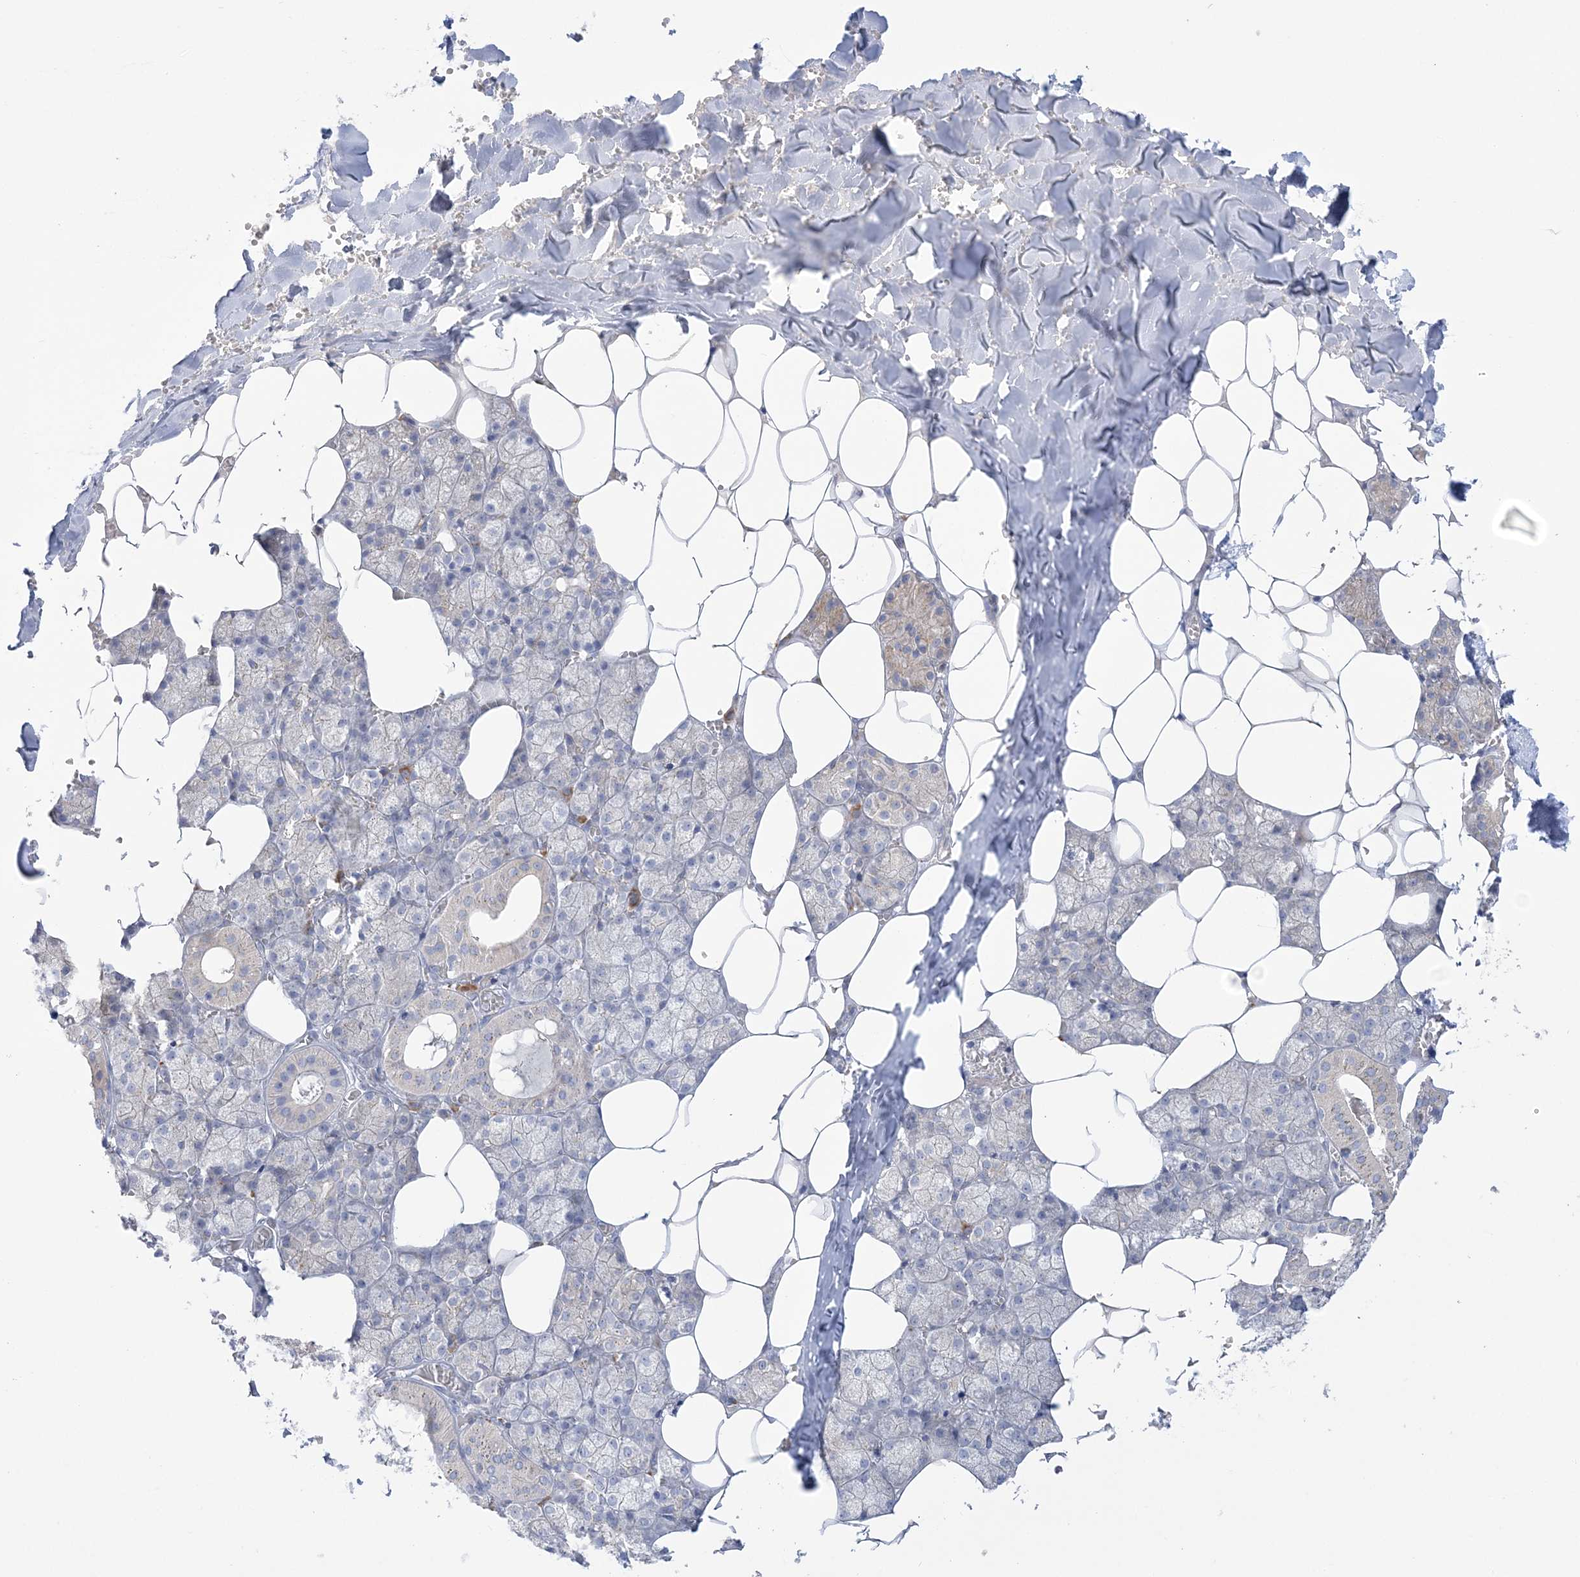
{"staining": {"intensity": "weak", "quantity": "<25%", "location": "cytoplasmic/membranous"}, "tissue": "salivary gland", "cell_type": "Glandular cells", "image_type": "normal", "snomed": [{"axis": "morphology", "description": "Normal tissue, NOS"}, {"axis": "topography", "description": "Salivary gland"}], "caption": "High power microscopy micrograph of an immunohistochemistry histopathology image of unremarkable salivary gland, revealing no significant expression in glandular cells. Brightfield microscopy of immunohistochemistry (IHC) stained with DAB (3,3'-diaminobenzidine) (brown) and hematoxylin (blue), captured at high magnification.", "gene": "SEMA3D", "patient": {"sex": "male", "age": 62}}